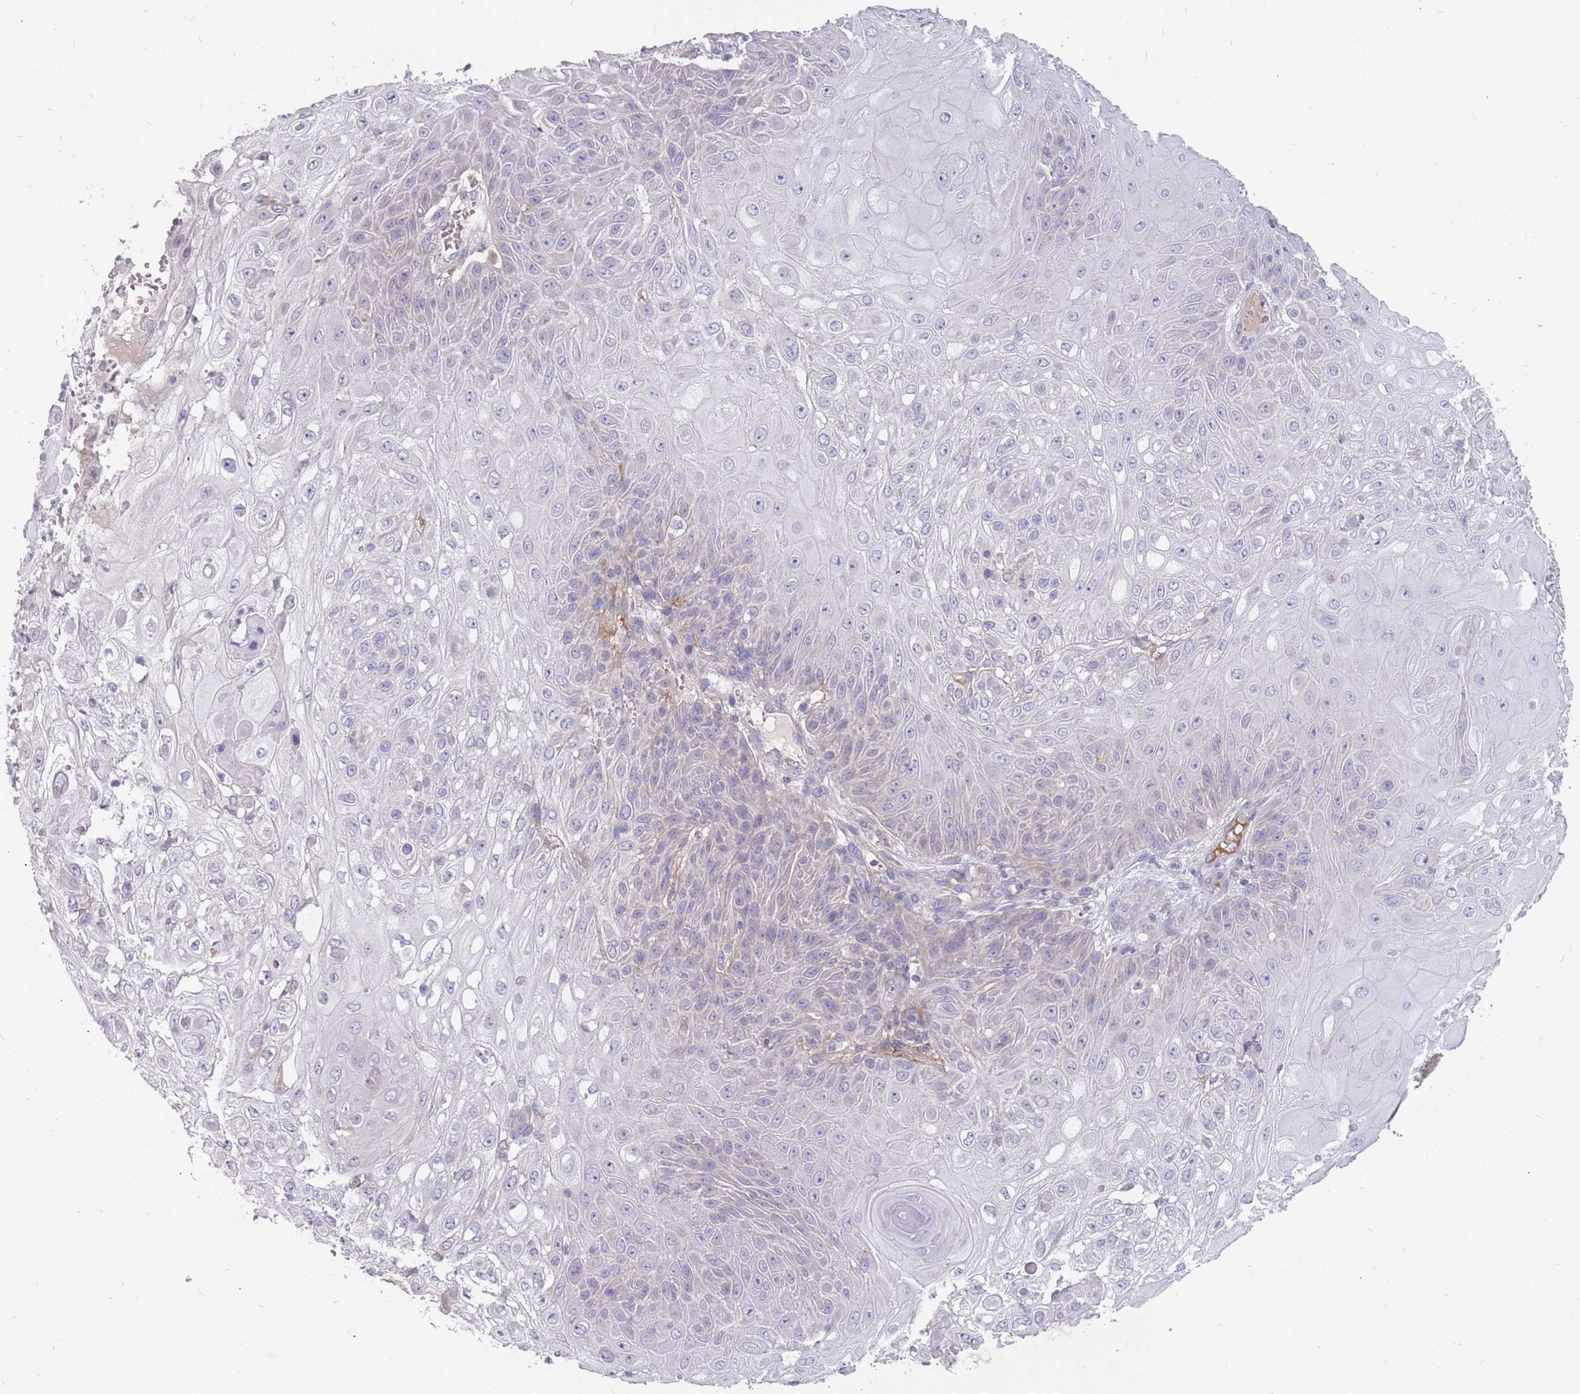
{"staining": {"intensity": "negative", "quantity": "none", "location": "none"}, "tissue": "skin cancer", "cell_type": "Tumor cells", "image_type": "cancer", "snomed": [{"axis": "morphology", "description": "Normal tissue, NOS"}, {"axis": "morphology", "description": "Squamous cell carcinoma, NOS"}, {"axis": "topography", "description": "Skin"}, {"axis": "topography", "description": "Cartilage tissue"}], "caption": "This micrograph is of squamous cell carcinoma (skin) stained with IHC to label a protein in brown with the nuclei are counter-stained blue. There is no staining in tumor cells.", "gene": "CMTR2", "patient": {"sex": "female", "age": 79}}